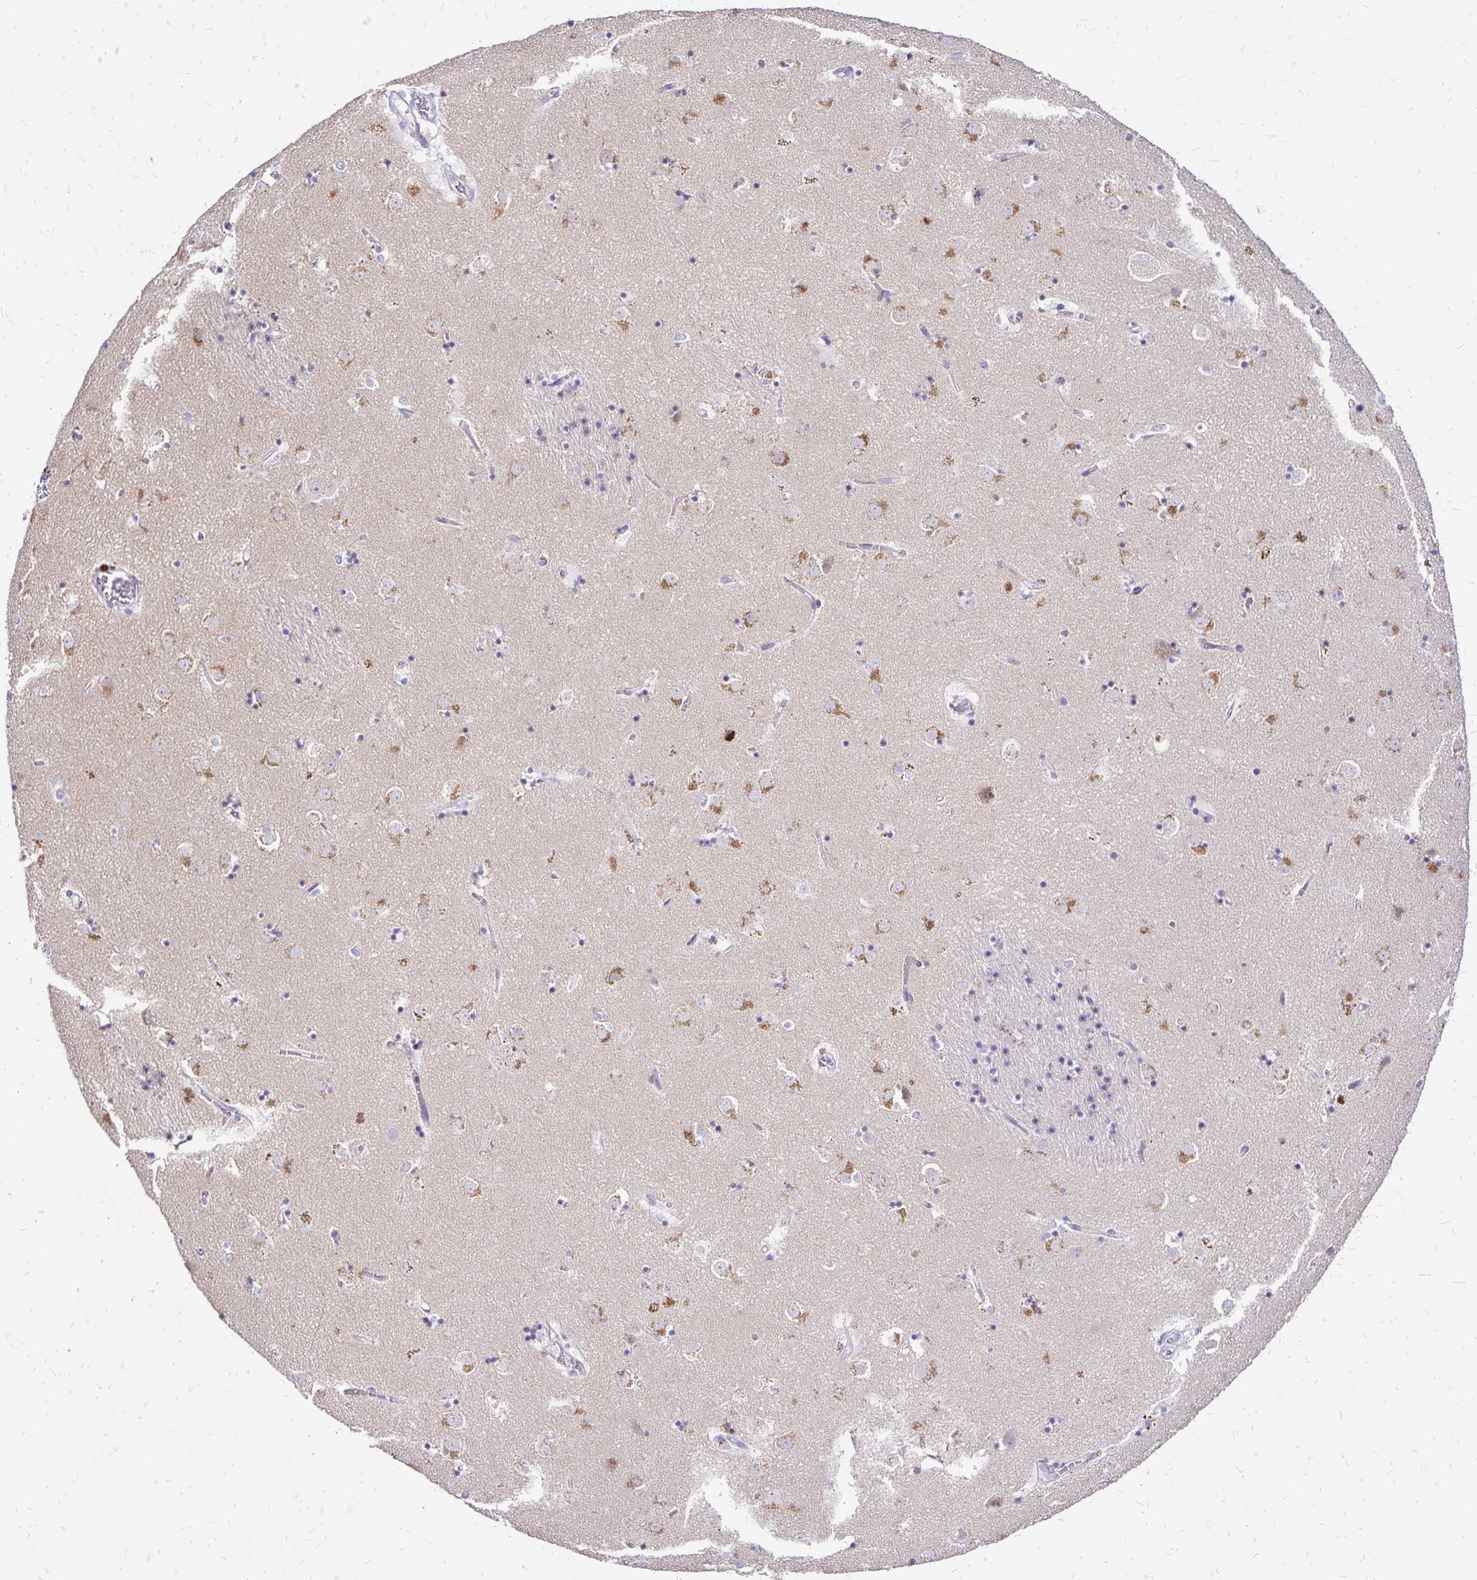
{"staining": {"intensity": "negative", "quantity": "none", "location": "none"}, "tissue": "caudate", "cell_type": "Glial cells", "image_type": "normal", "snomed": [{"axis": "morphology", "description": "Normal tissue, NOS"}, {"axis": "topography", "description": "Lateral ventricle wall"}], "caption": "Caudate stained for a protein using immunohistochemistry (IHC) reveals no positivity glial cells.", "gene": "EIF5A", "patient": {"sex": "male", "age": 58}}